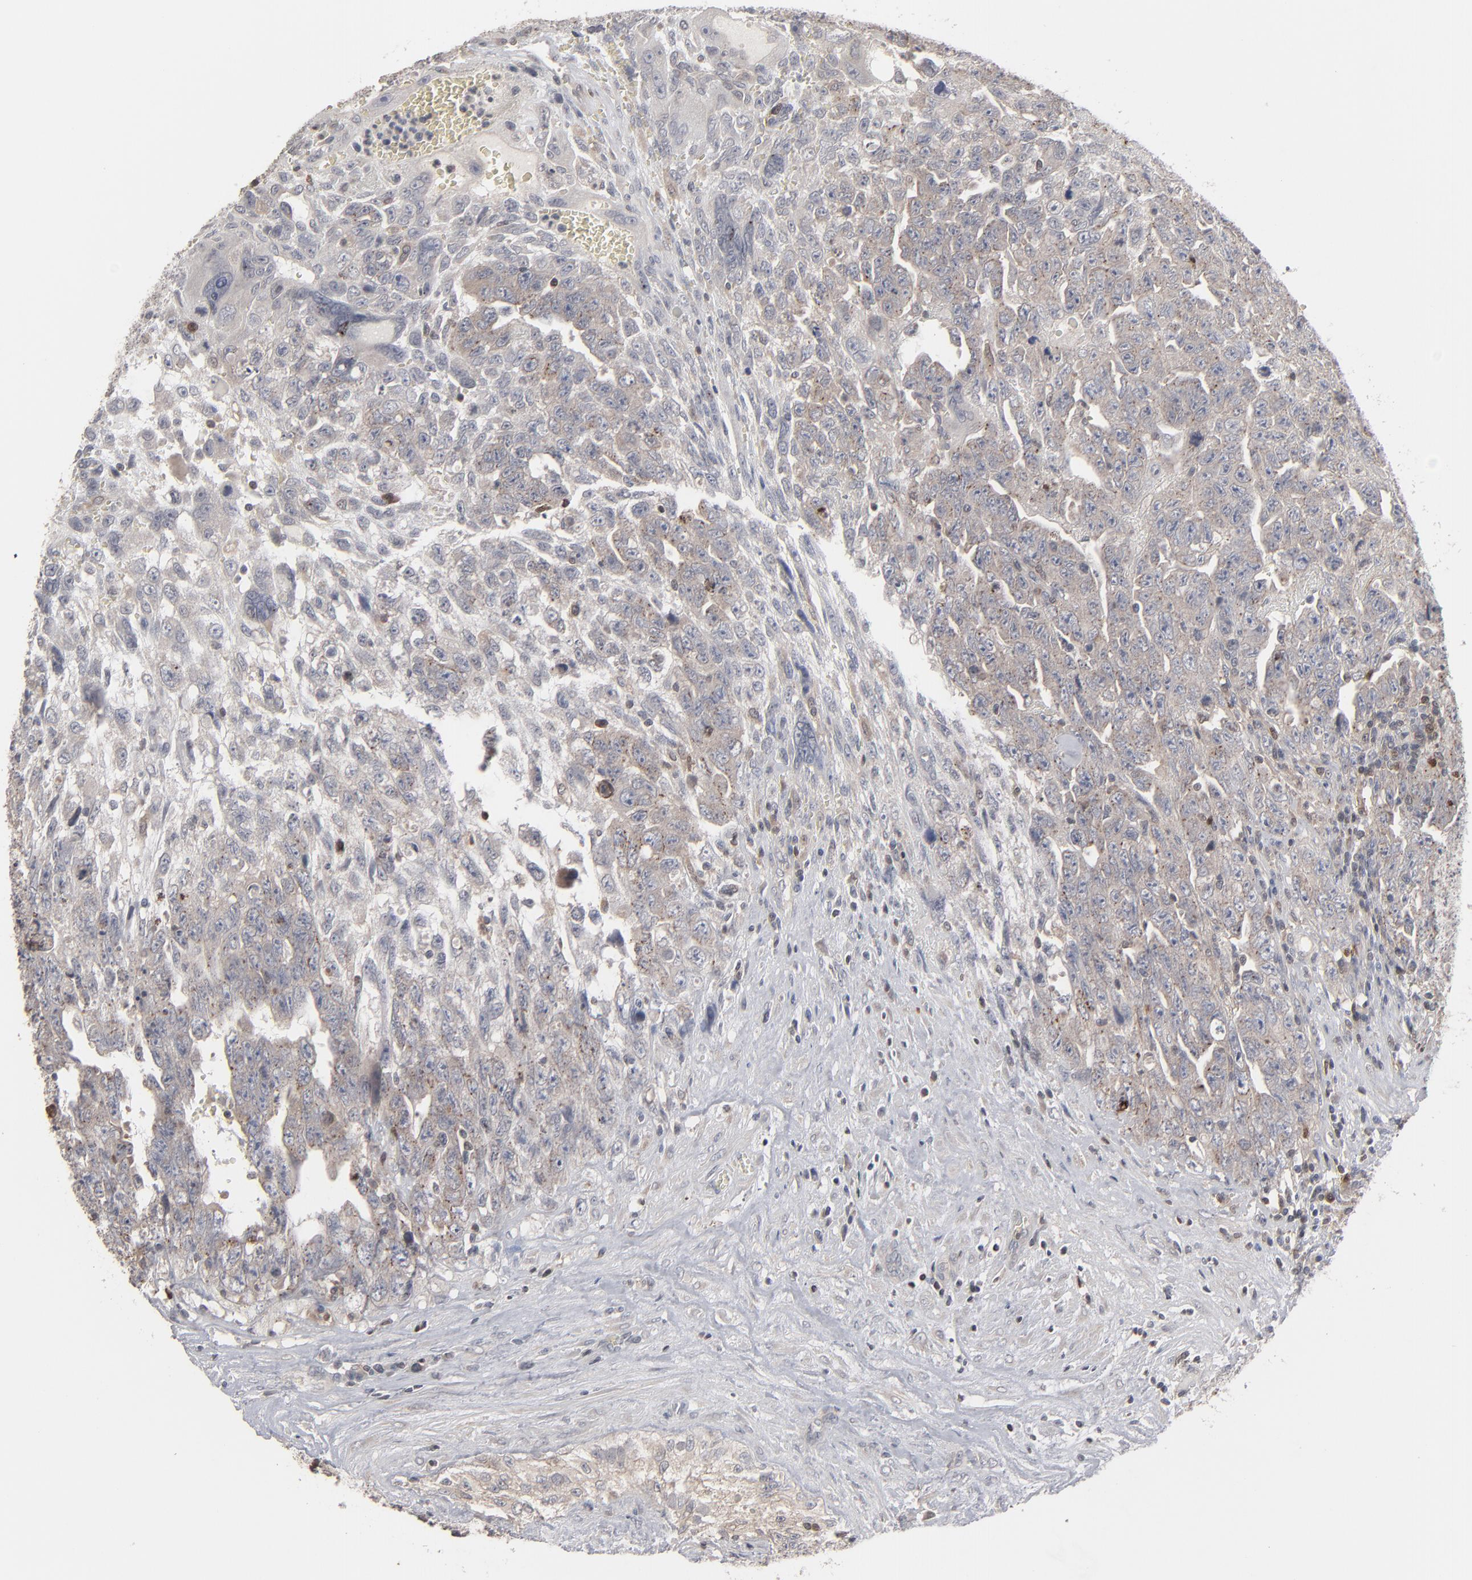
{"staining": {"intensity": "weak", "quantity": ">75%", "location": "cytoplasmic/membranous"}, "tissue": "testis cancer", "cell_type": "Tumor cells", "image_type": "cancer", "snomed": [{"axis": "morphology", "description": "Carcinoma, Embryonal, NOS"}, {"axis": "topography", "description": "Testis"}], "caption": "A brown stain highlights weak cytoplasmic/membranous expression of a protein in testis embryonal carcinoma tumor cells.", "gene": "STAT4", "patient": {"sex": "male", "age": 28}}